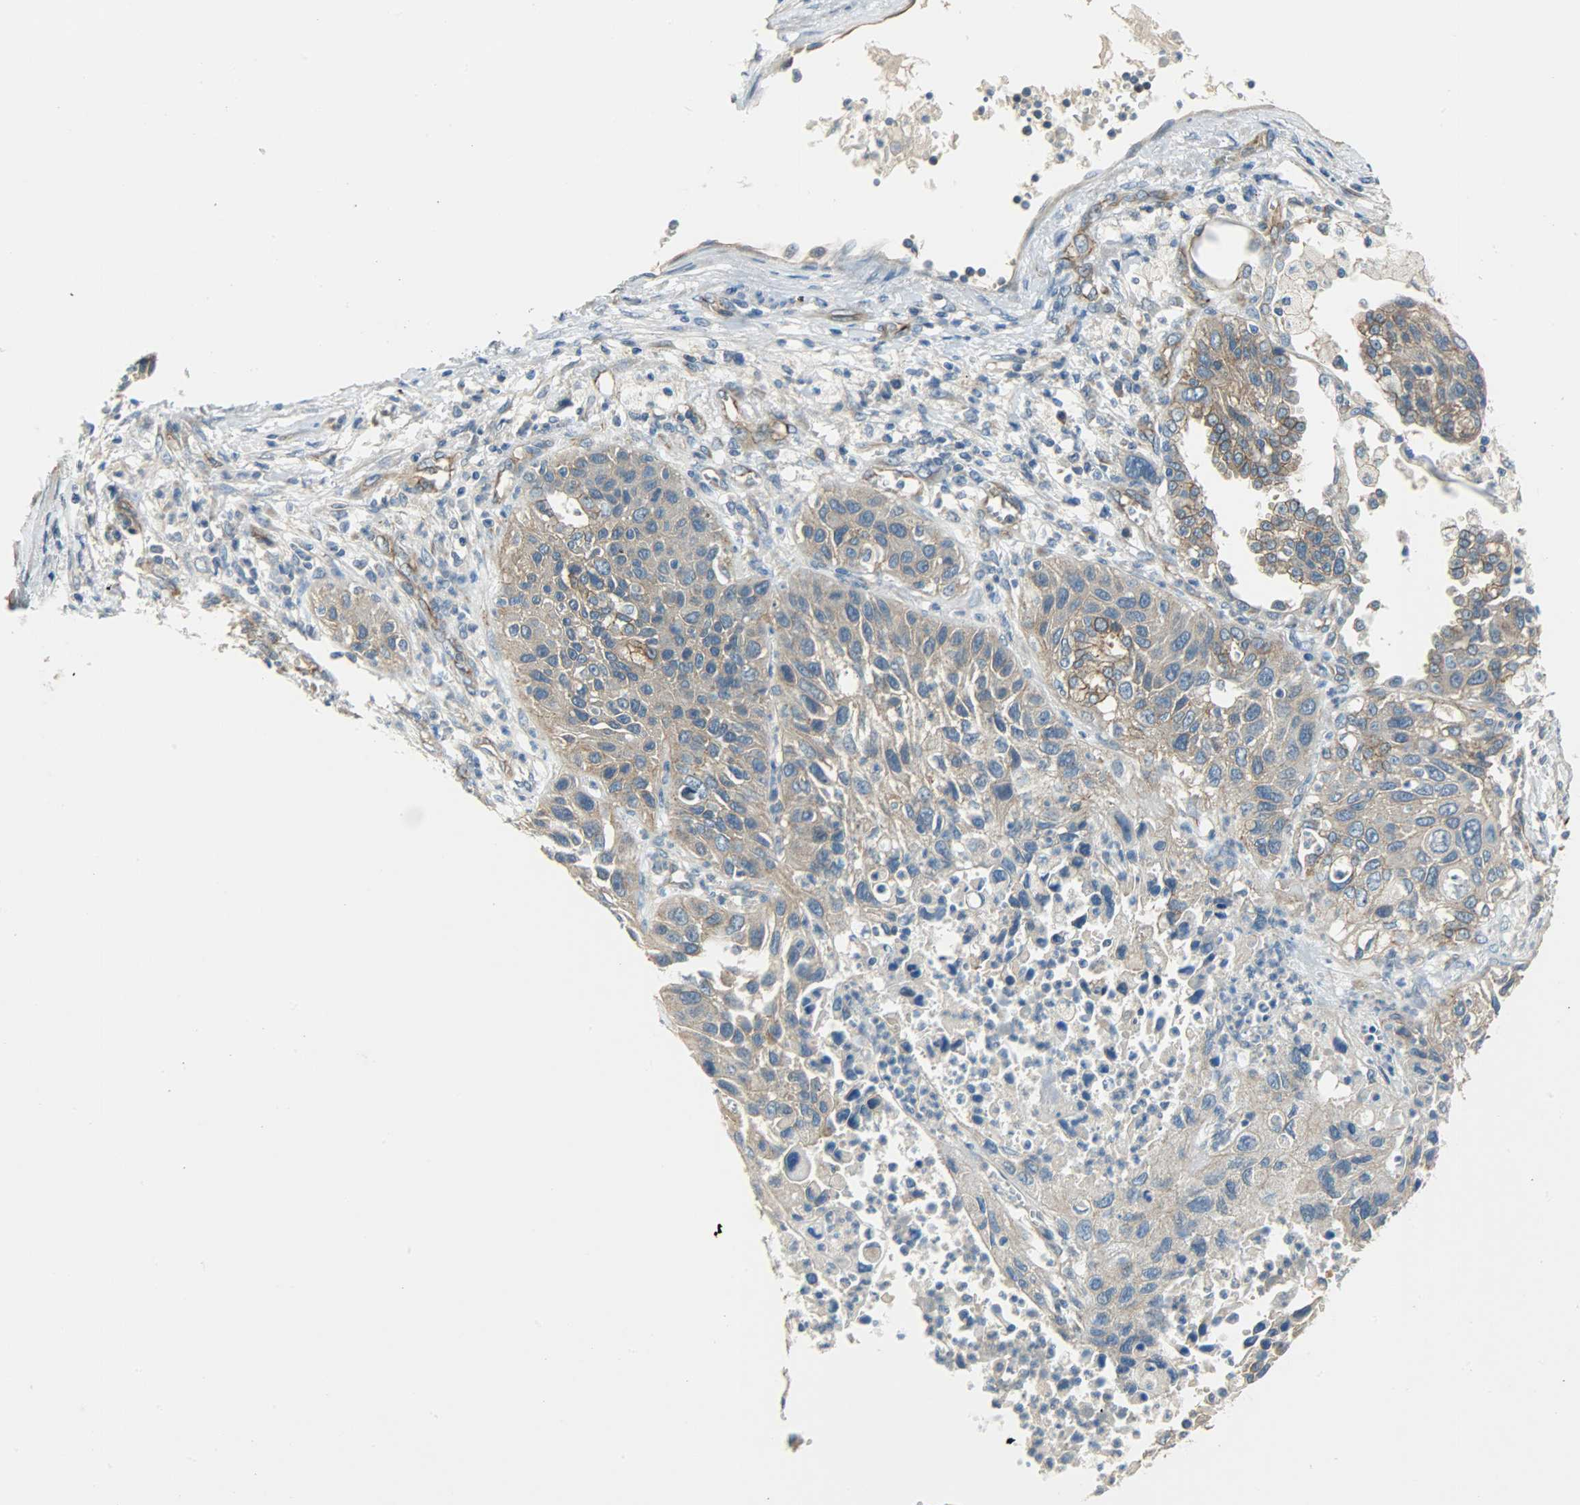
{"staining": {"intensity": "weak", "quantity": ">75%", "location": "cytoplasmic/membranous"}, "tissue": "lung cancer", "cell_type": "Tumor cells", "image_type": "cancer", "snomed": [{"axis": "morphology", "description": "Squamous cell carcinoma, NOS"}, {"axis": "topography", "description": "Lung"}], "caption": "Weak cytoplasmic/membranous staining for a protein is identified in about >75% of tumor cells of lung cancer using immunohistochemistry.", "gene": "KIAA1217", "patient": {"sex": "female", "age": 76}}